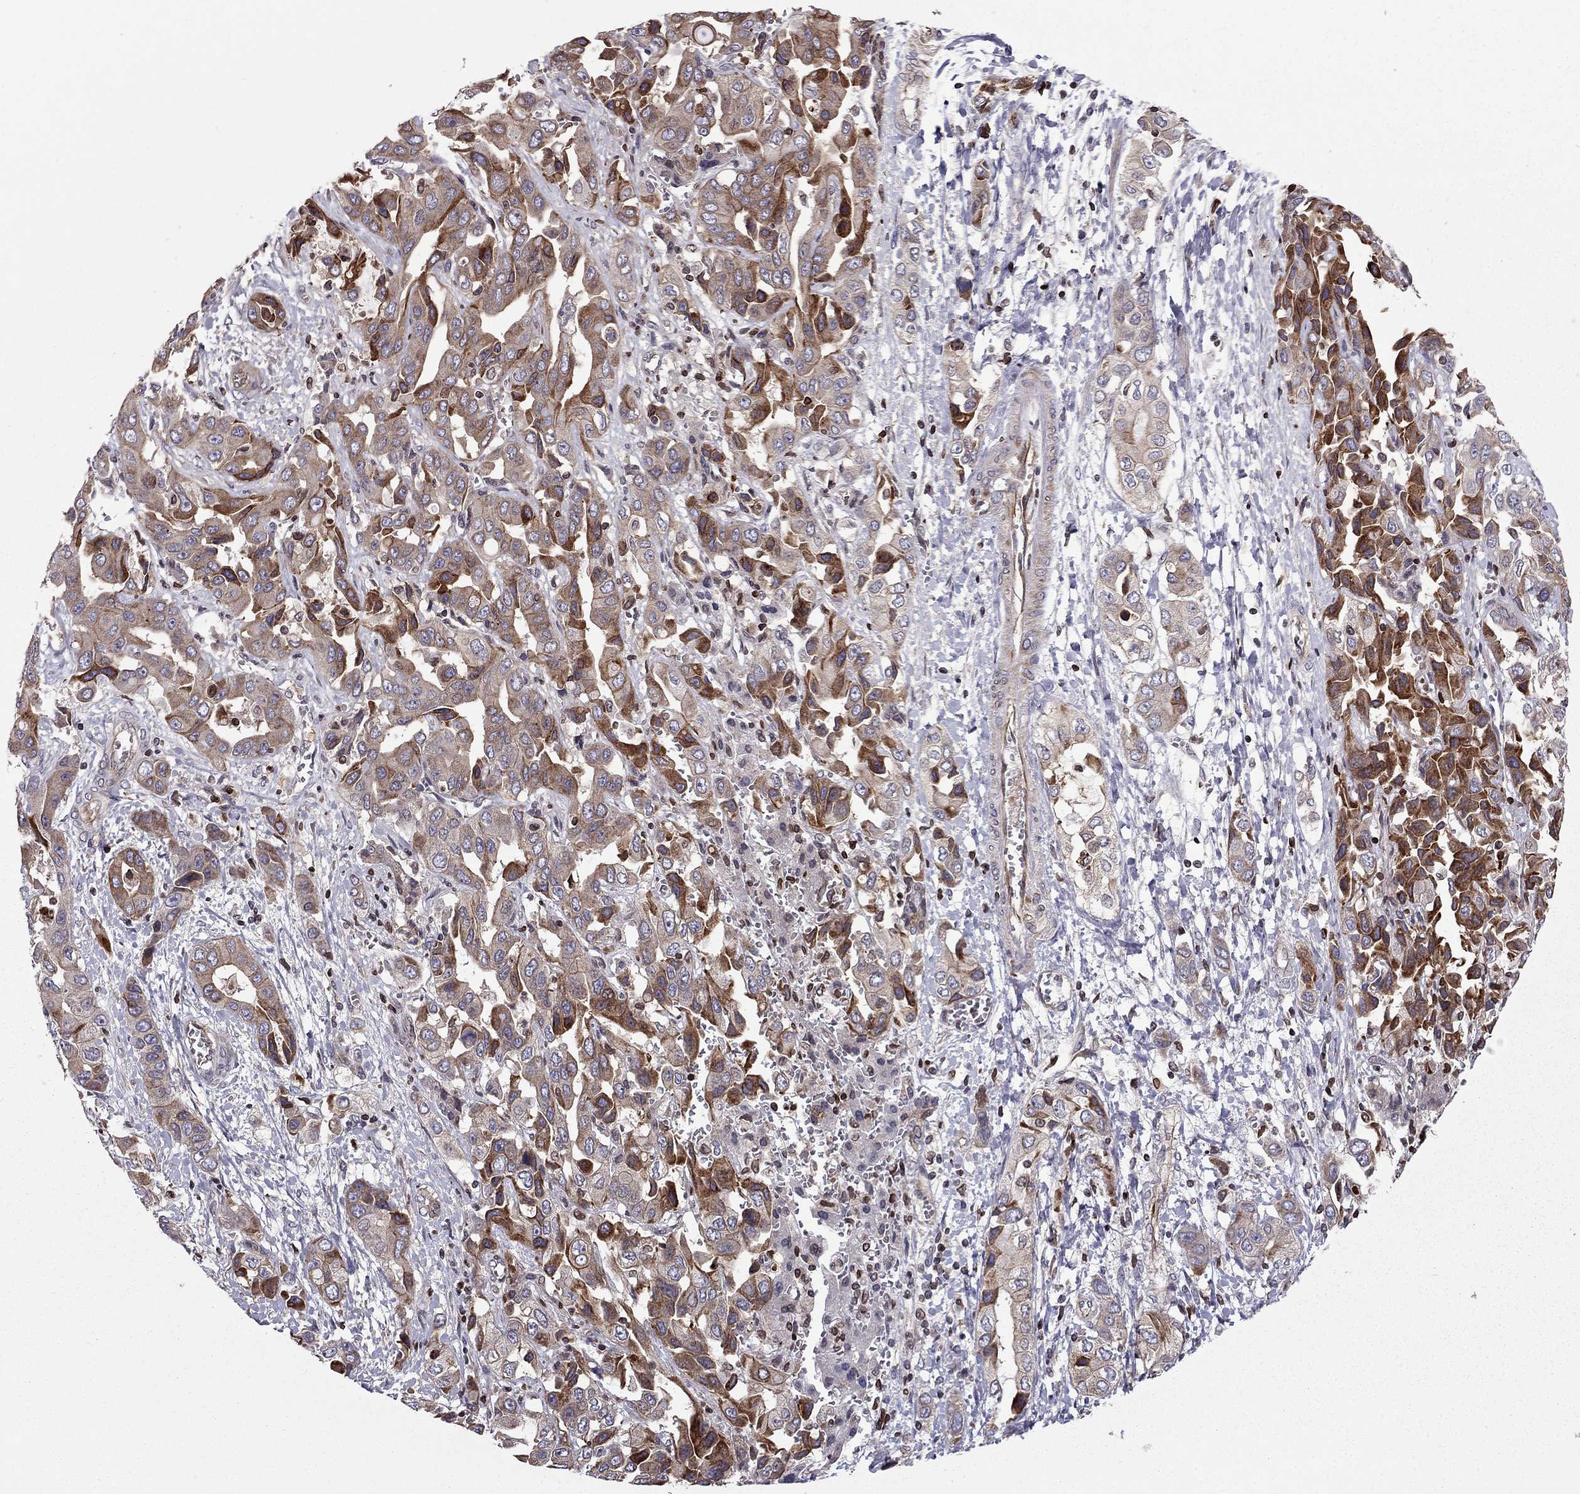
{"staining": {"intensity": "strong", "quantity": "25%-75%", "location": "cytoplasmic/membranous"}, "tissue": "liver cancer", "cell_type": "Tumor cells", "image_type": "cancer", "snomed": [{"axis": "morphology", "description": "Cholangiocarcinoma"}, {"axis": "topography", "description": "Liver"}], "caption": "Cholangiocarcinoma (liver) was stained to show a protein in brown. There is high levels of strong cytoplasmic/membranous positivity in approximately 25%-75% of tumor cells. The staining is performed using DAB (3,3'-diaminobenzidine) brown chromogen to label protein expression. The nuclei are counter-stained blue using hematoxylin.", "gene": "CDC42BPA", "patient": {"sex": "female", "age": 52}}